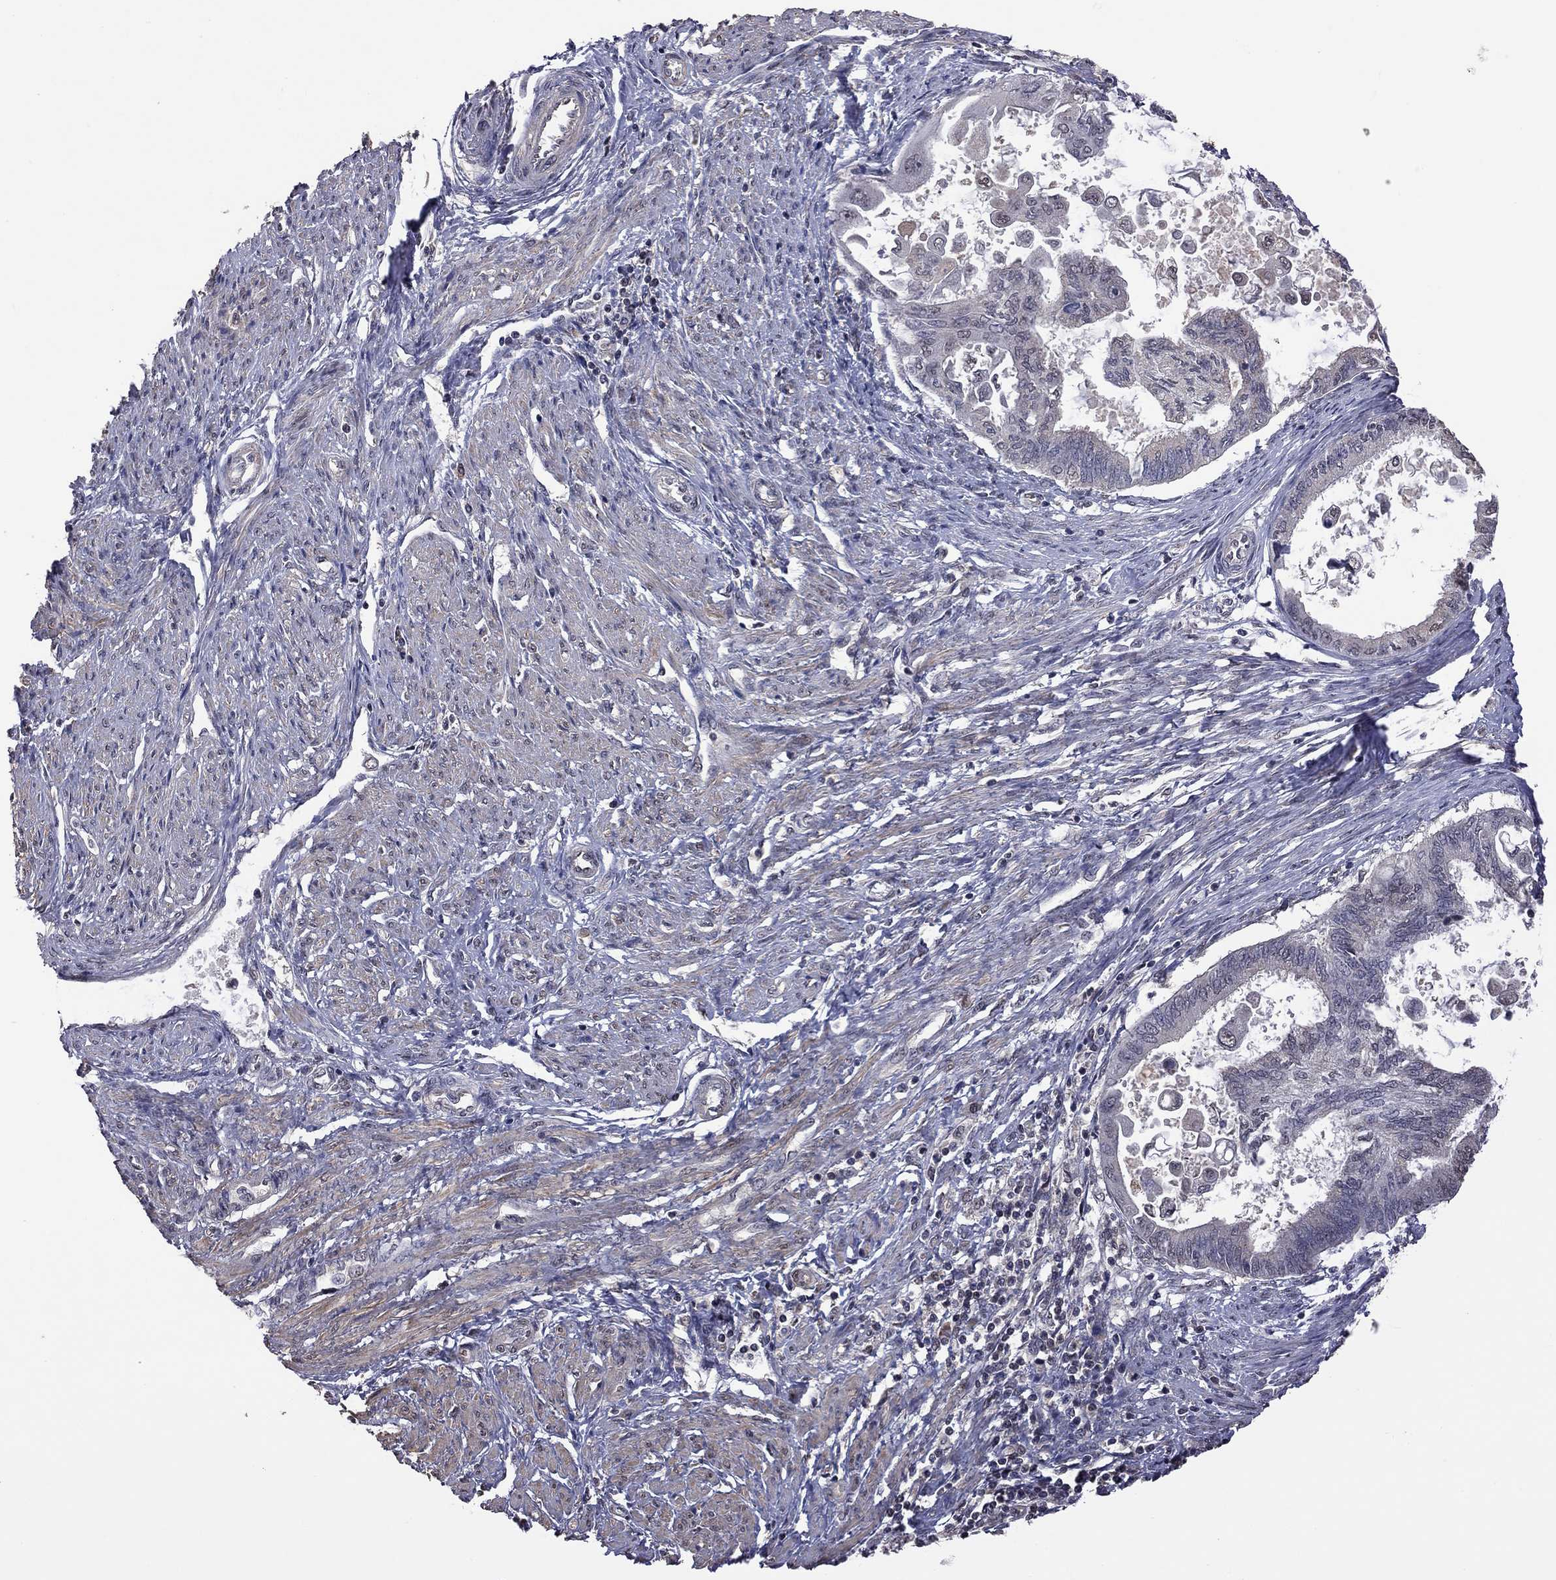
{"staining": {"intensity": "negative", "quantity": "none", "location": "none"}, "tissue": "endometrial cancer", "cell_type": "Tumor cells", "image_type": "cancer", "snomed": [{"axis": "morphology", "description": "Adenocarcinoma, NOS"}, {"axis": "topography", "description": "Endometrium"}], "caption": "This is a histopathology image of immunohistochemistry staining of adenocarcinoma (endometrial), which shows no expression in tumor cells. (IHC, brightfield microscopy, high magnification).", "gene": "TSNARE1", "patient": {"sex": "female", "age": 86}}